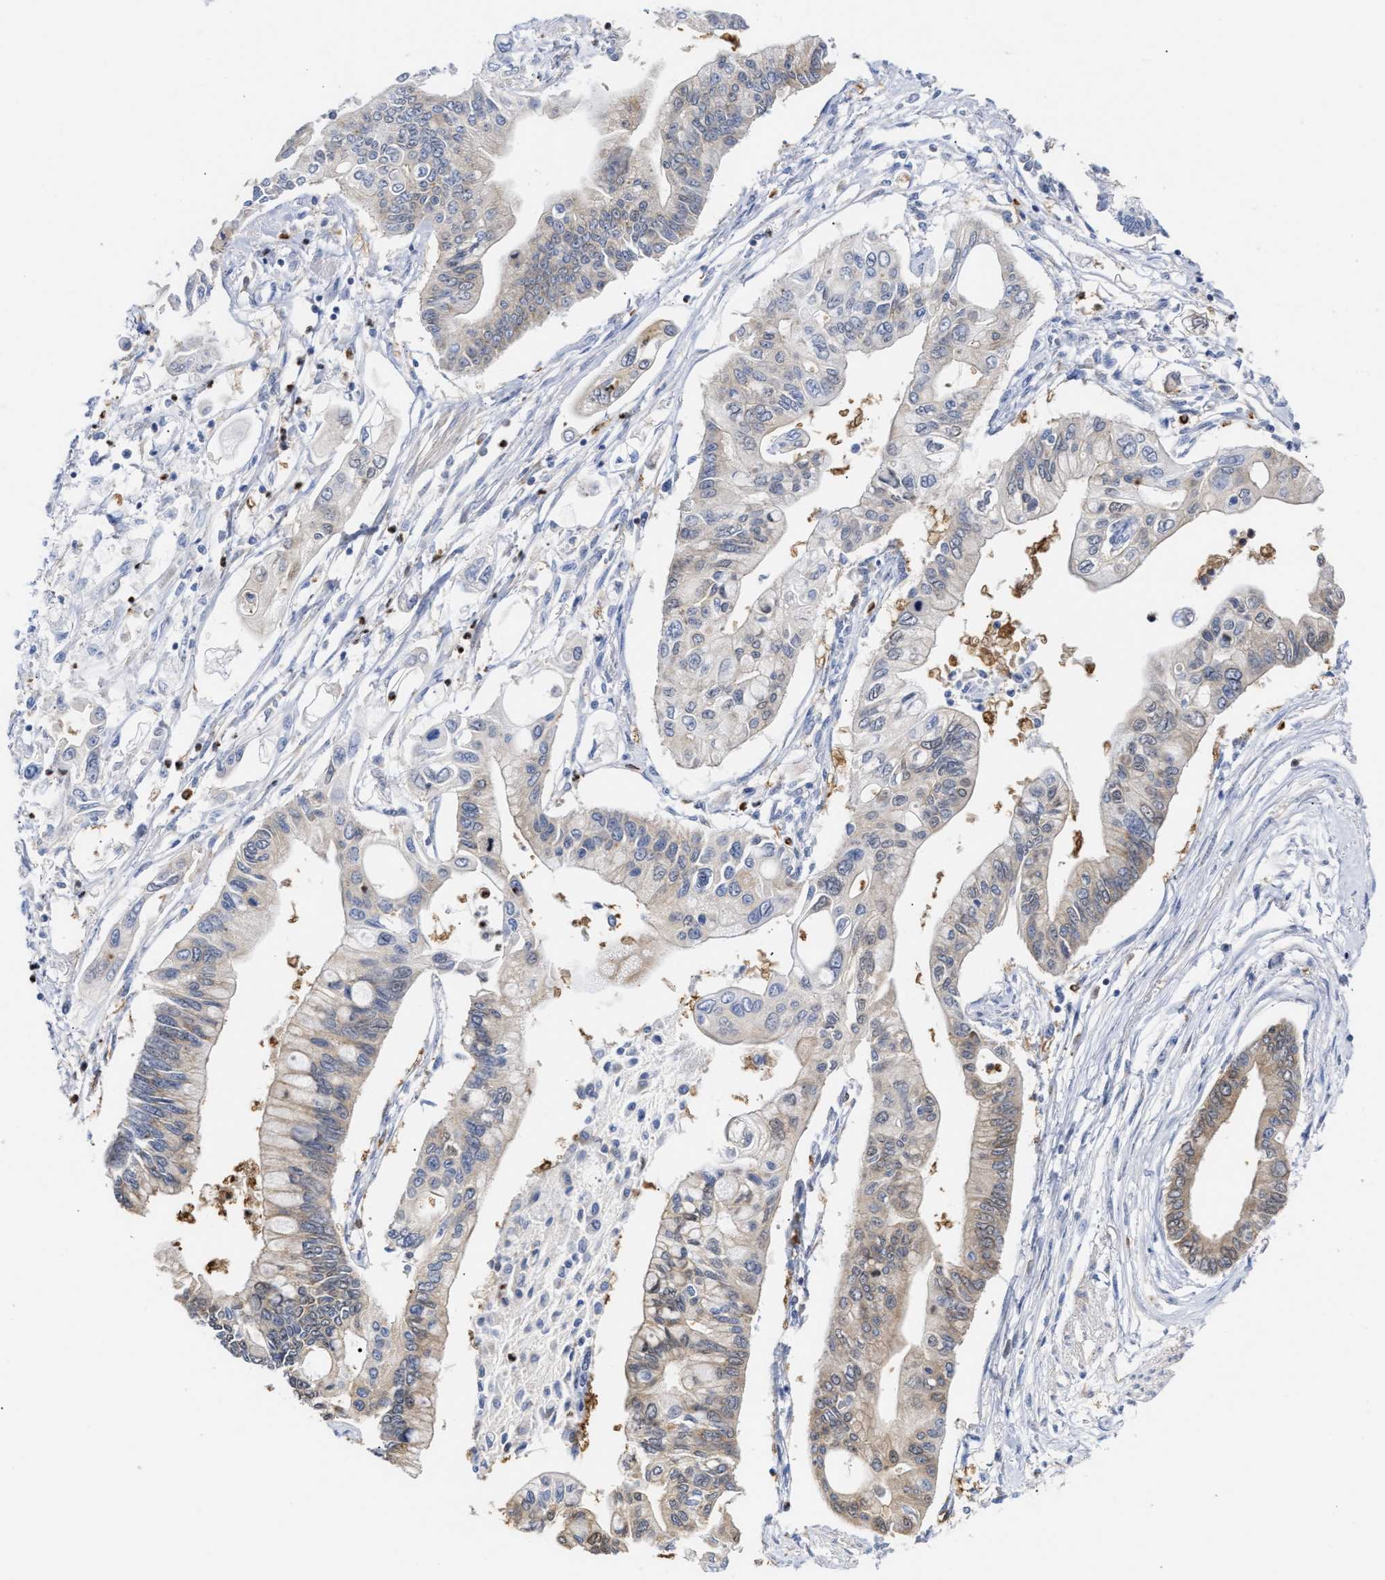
{"staining": {"intensity": "weak", "quantity": "<25%", "location": "cytoplasmic/membranous"}, "tissue": "pancreatic cancer", "cell_type": "Tumor cells", "image_type": "cancer", "snomed": [{"axis": "morphology", "description": "Adenocarcinoma, NOS"}, {"axis": "topography", "description": "Pancreas"}], "caption": "An IHC micrograph of pancreatic cancer is shown. There is no staining in tumor cells of pancreatic cancer.", "gene": "KLHDC1", "patient": {"sex": "female", "age": 77}}